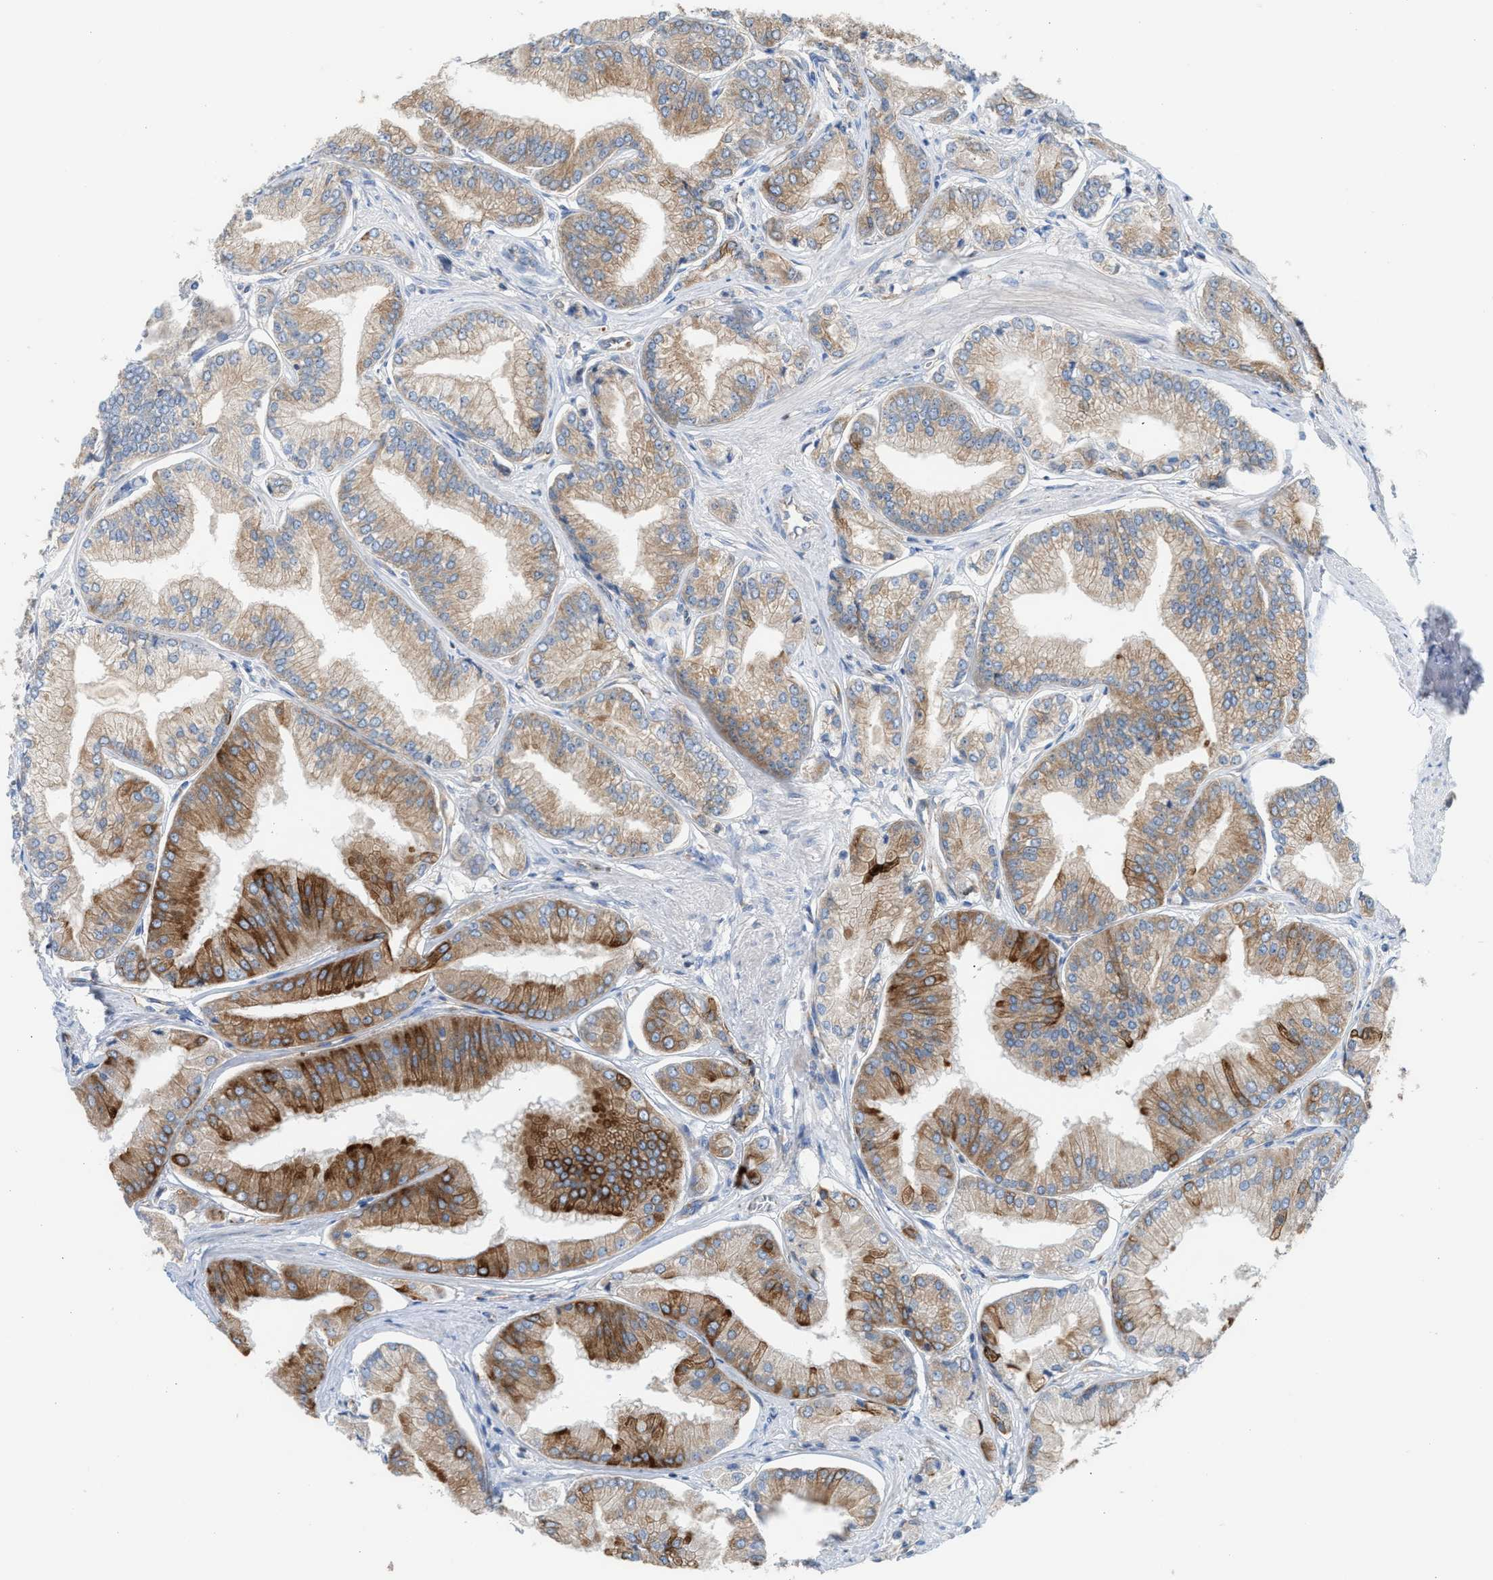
{"staining": {"intensity": "moderate", "quantity": ">75%", "location": "cytoplasmic/membranous"}, "tissue": "prostate cancer", "cell_type": "Tumor cells", "image_type": "cancer", "snomed": [{"axis": "morphology", "description": "Adenocarcinoma, Low grade"}, {"axis": "topography", "description": "Prostate"}], "caption": "A photomicrograph showing moderate cytoplasmic/membranous expression in about >75% of tumor cells in prostate low-grade adenocarcinoma, as visualized by brown immunohistochemical staining.", "gene": "TBC1D15", "patient": {"sex": "male", "age": 52}}